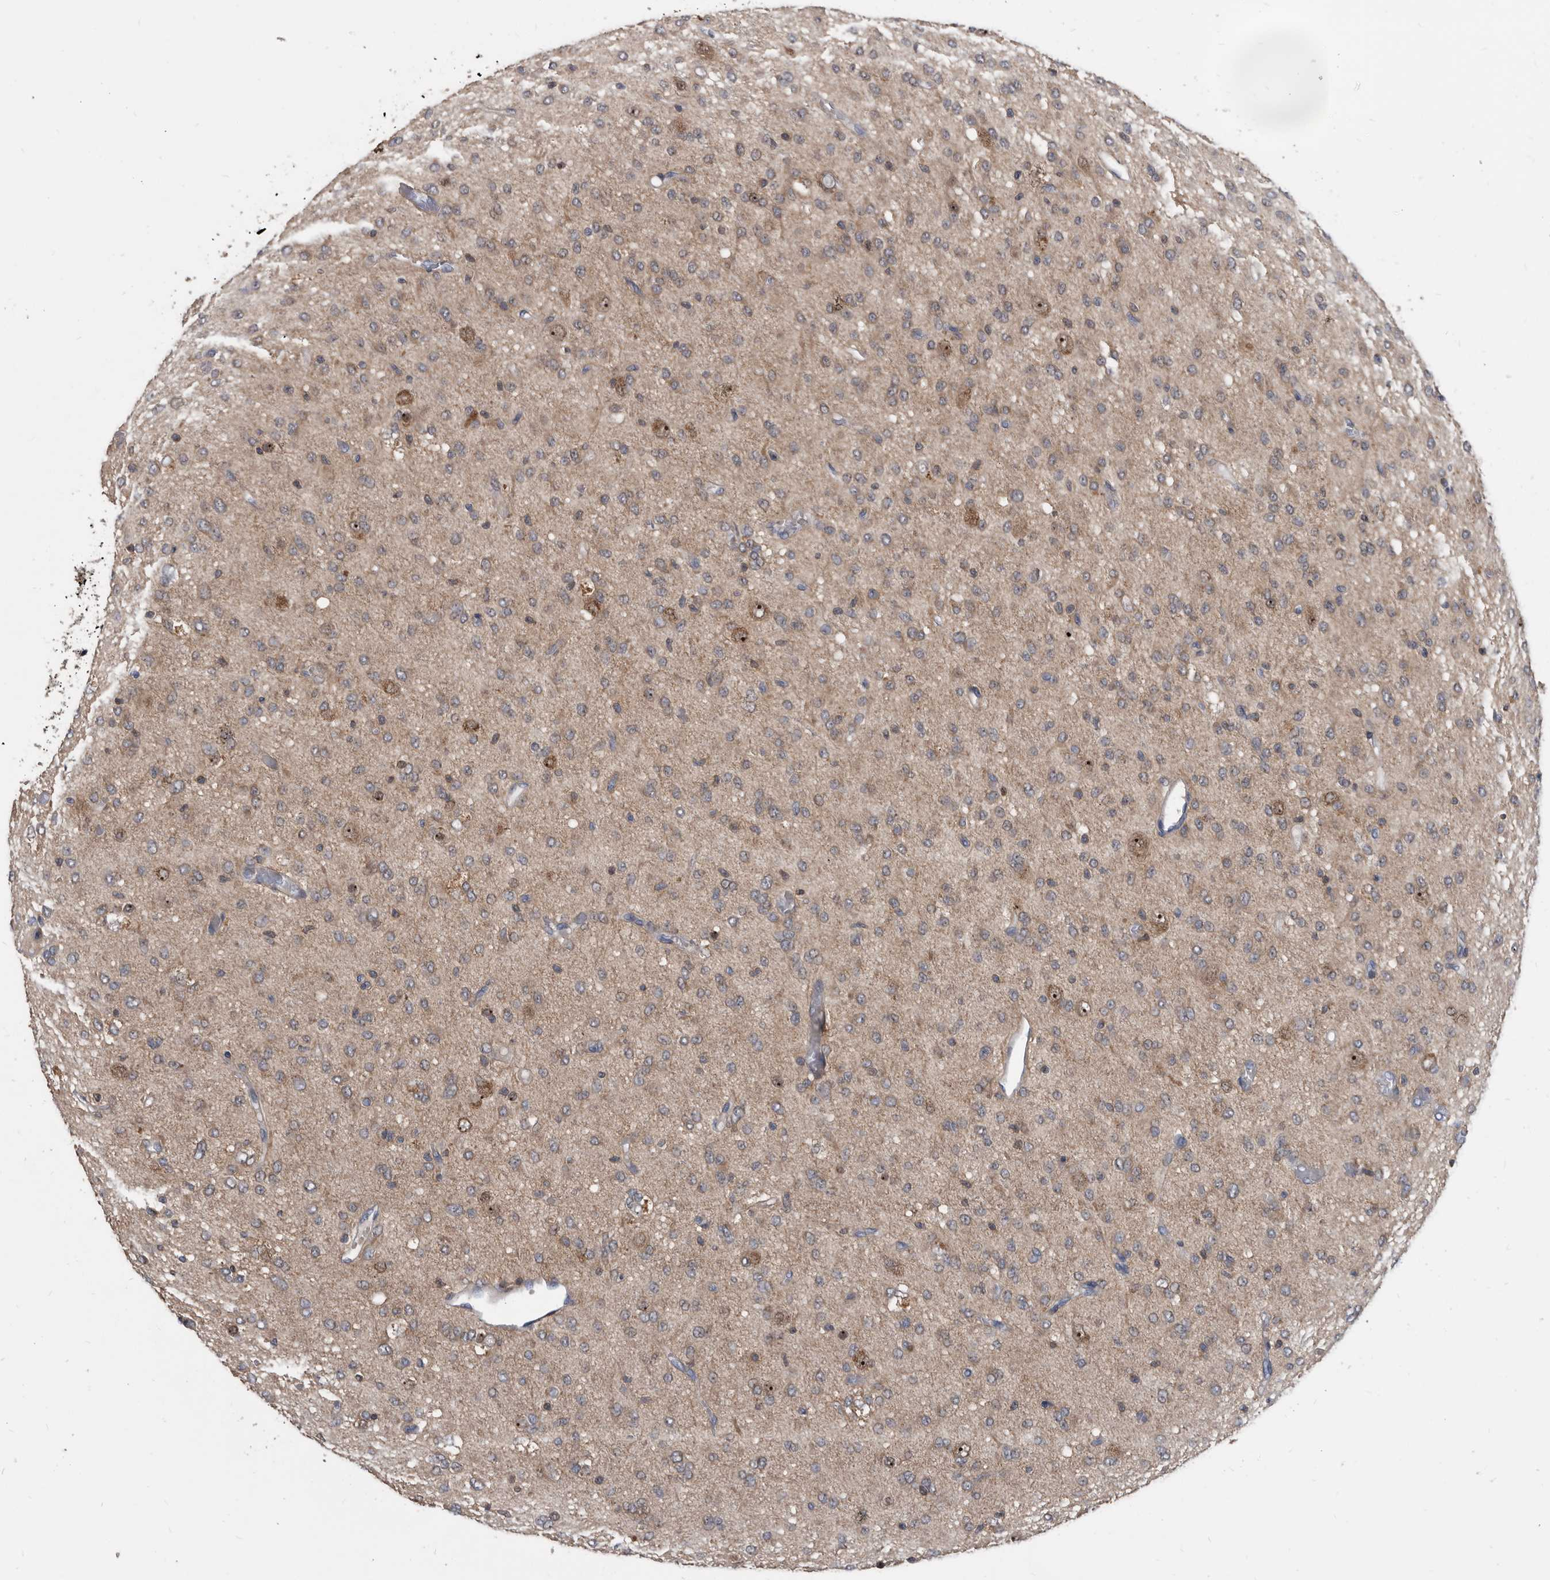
{"staining": {"intensity": "negative", "quantity": "none", "location": "none"}, "tissue": "glioma", "cell_type": "Tumor cells", "image_type": "cancer", "snomed": [{"axis": "morphology", "description": "Glioma, malignant, High grade"}, {"axis": "topography", "description": "Brain"}], "caption": "A micrograph of human malignant glioma (high-grade) is negative for staining in tumor cells.", "gene": "APEH", "patient": {"sex": "female", "age": 59}}